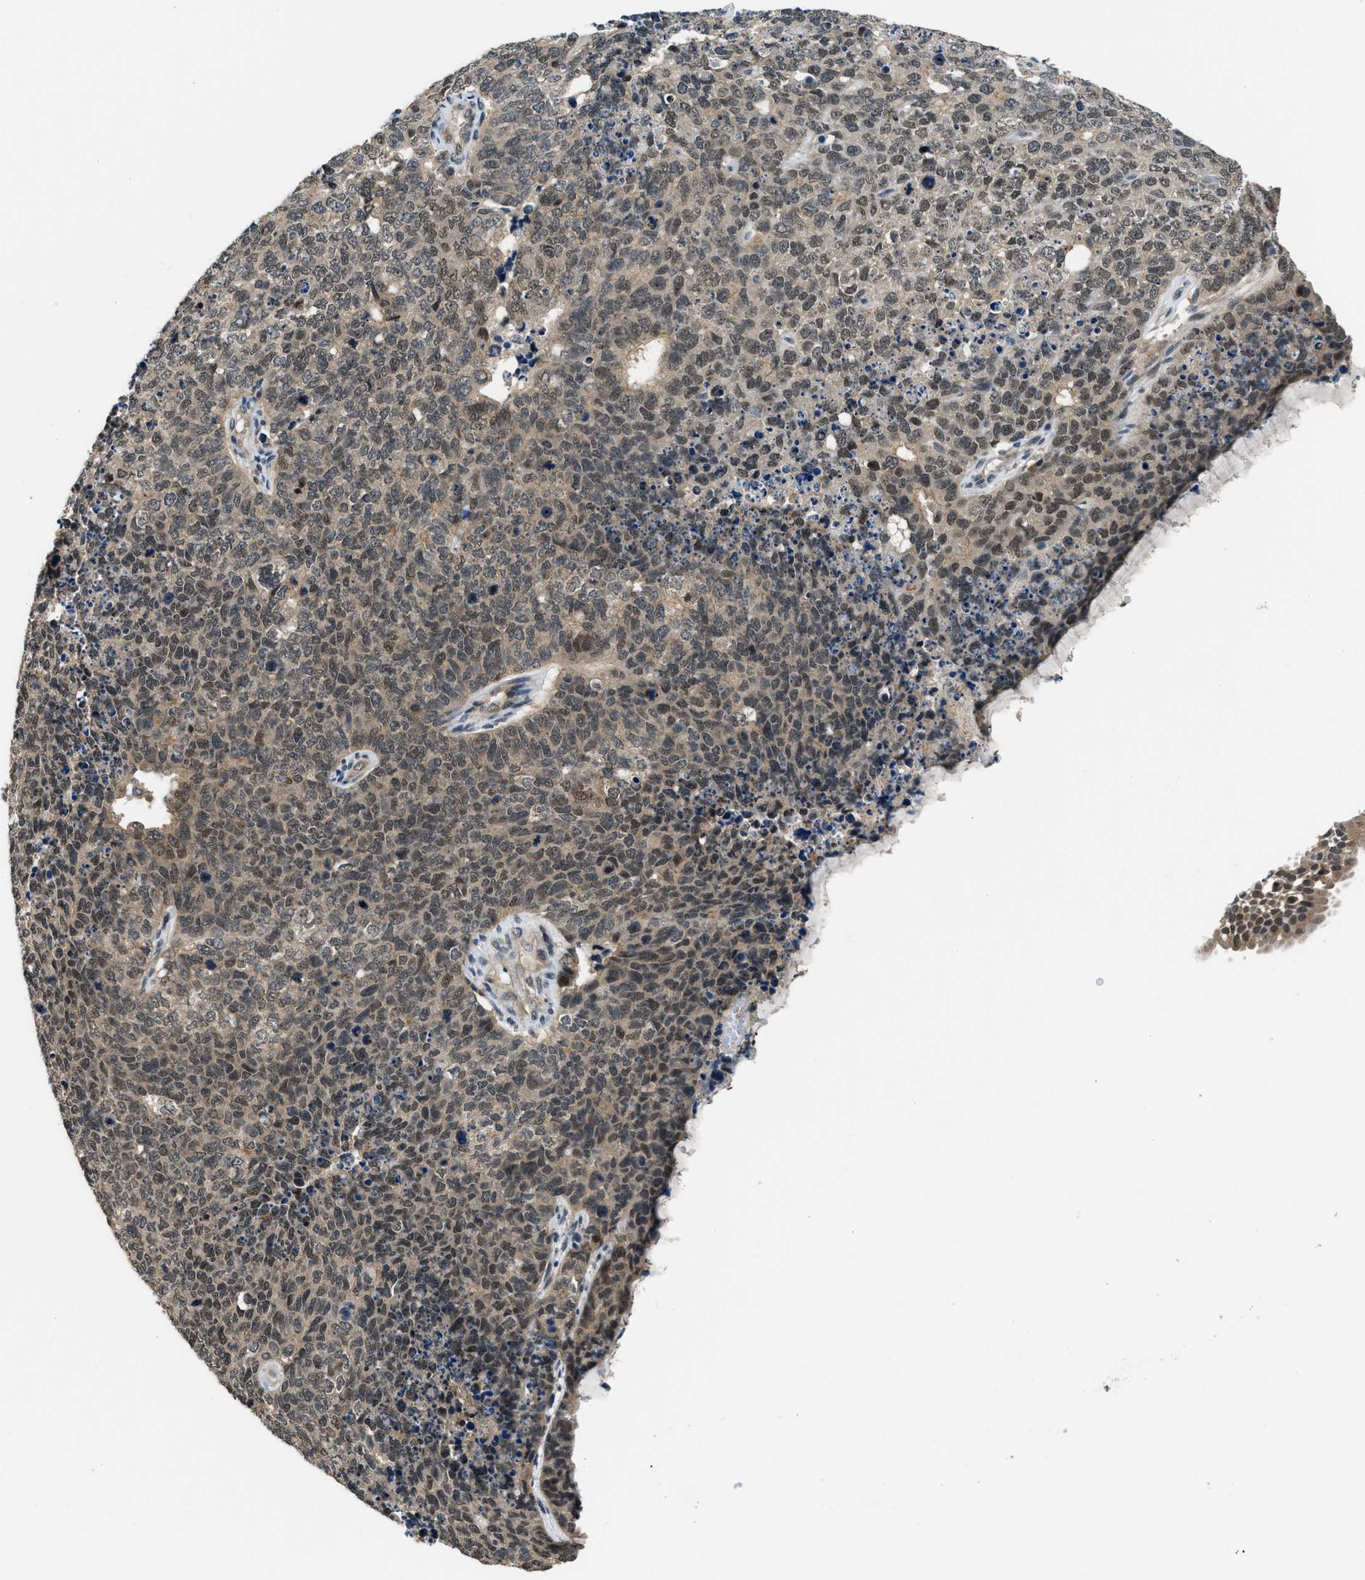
{"staining": {"intensity": "moderate", "quantity": ">75%", "location": "cytoplasmic/membranous,nuclear"}, "tissue": "cervical cancer", "cell_type": "Tumor cells", "image_type": "cancer", "snomed": [{"axis": "morphology", "description": "Squamous cell carcinoma, NOS"}, {"axis": "topography", "description": "Cervix"}], "caption": "This is an image of immunohistochemistry staining of cervical cancer, which shows moderate staining in the cytoplasmic/membranous and nuclear of tumor cells.", "gene": "MTMR1", "patient": {"sex": "female", "age": 63}}